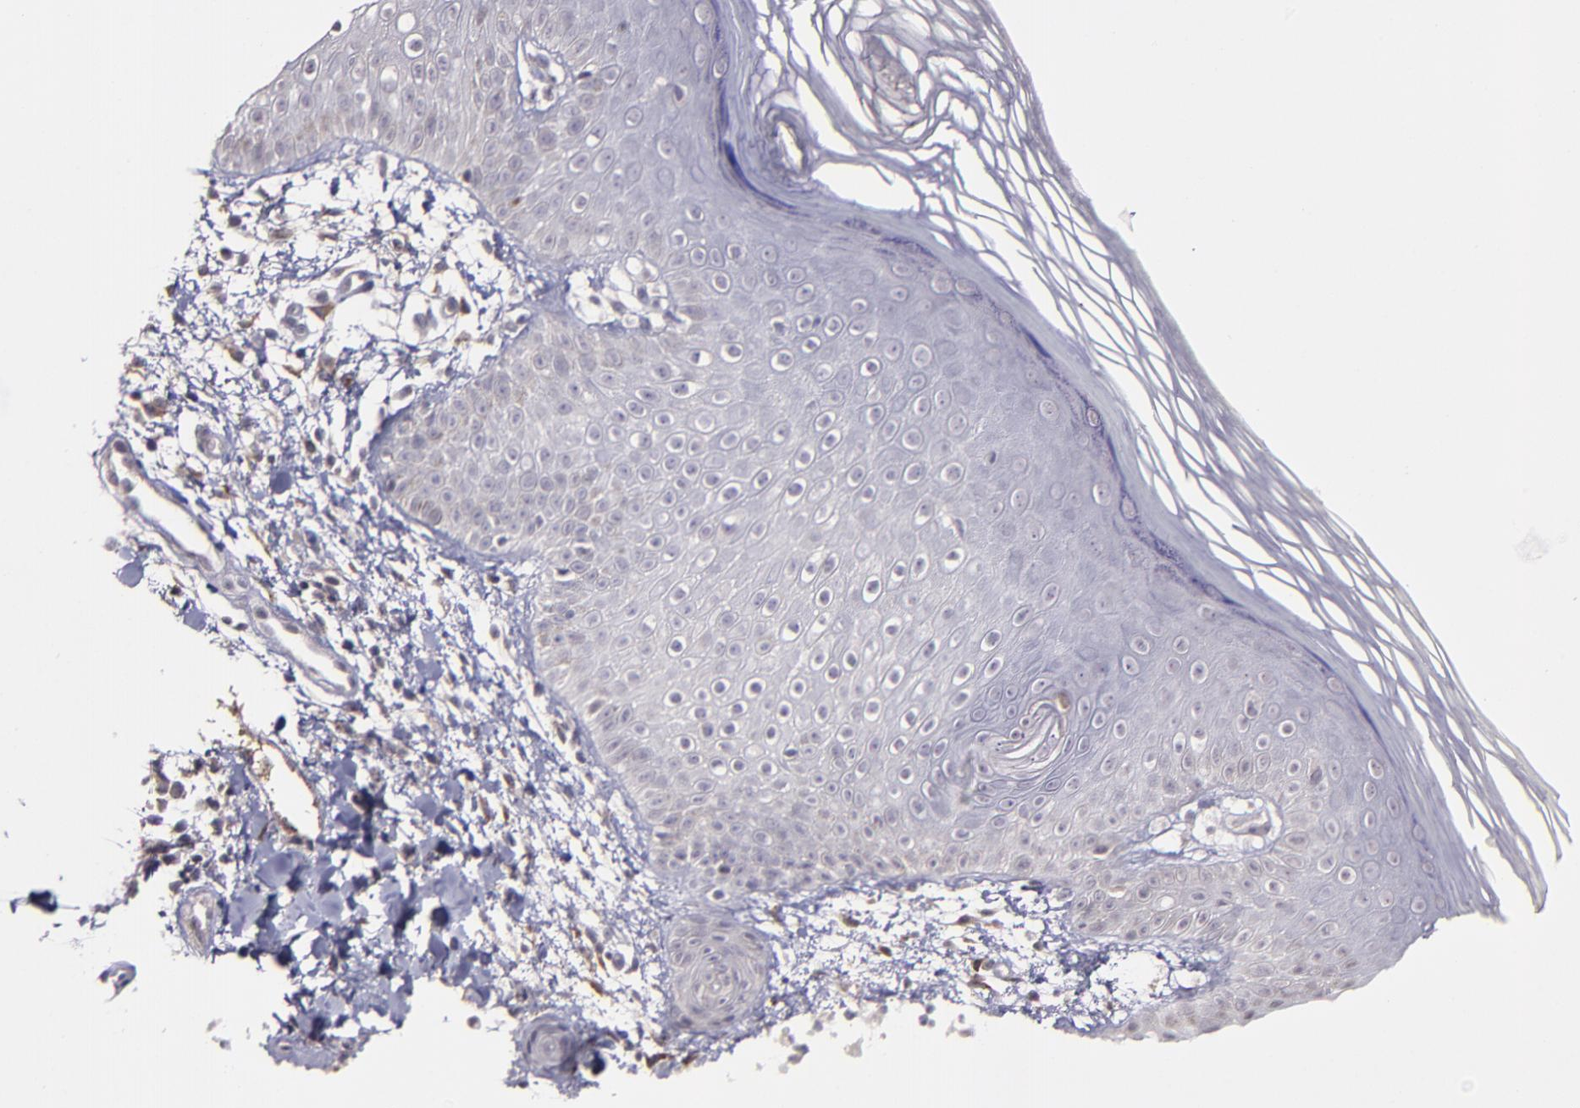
{"staining": {"intensity": "weak", "quantity": "<25%", "location": "cytoplasmic/membranous"}, "tissue": "skin", "cell_type": "Epidermal cells", "image_type": "normal", "snomed": [{"axis": "morphology", "description": "Normal tissue, NOS"}, {"axis": "morphology", "description": "Inflammation, NOS"}, {"axis": "topography", "description": "Soft tissue"}, {"axis": "topography", "description": "Anal"}], "caption": "The photomicrograph exhibits no staining of epidermal cells in normal skin.", "gene": "MASP1", "patient": {"sex": "female", "age": 15}}